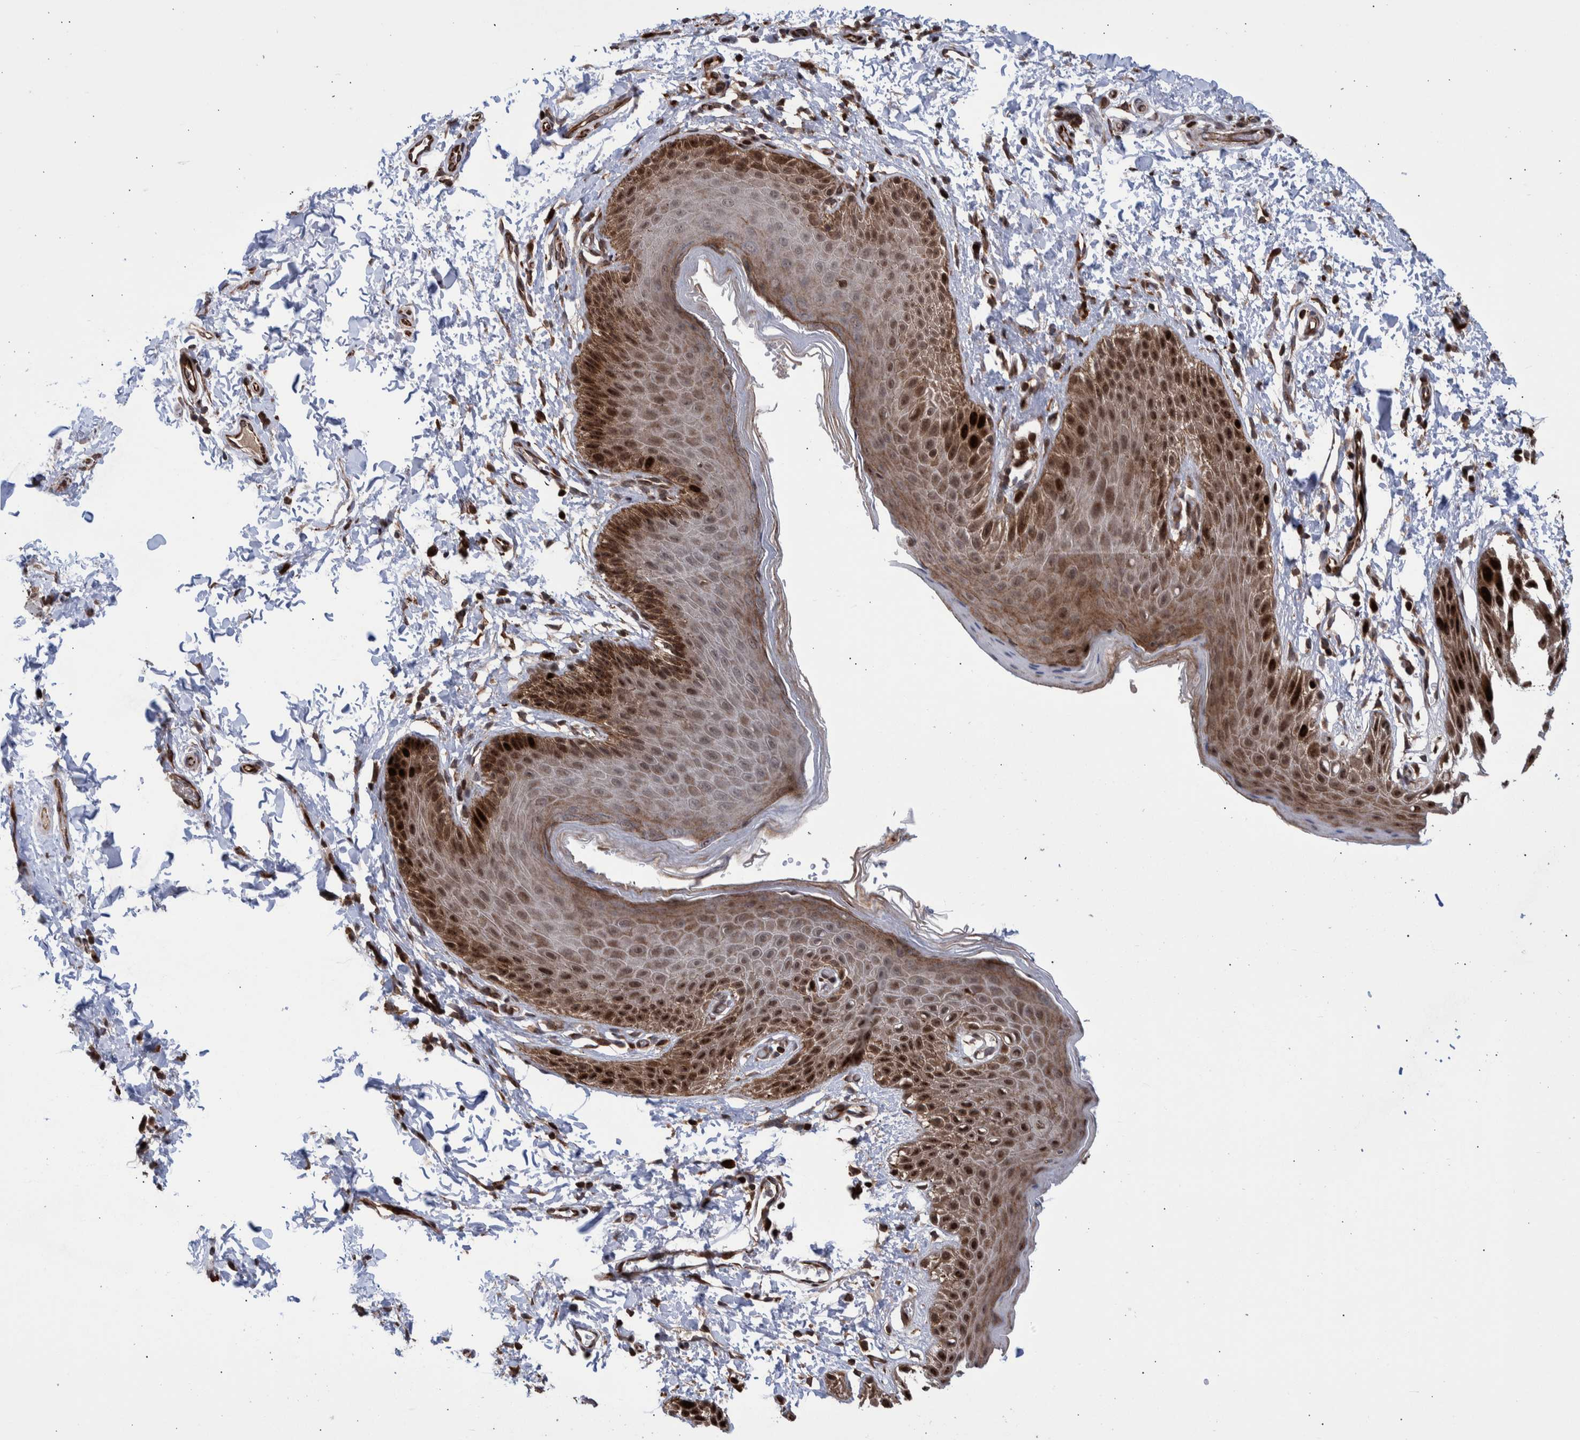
{"staining": {"intensity": "moderate", "quantity": ">75%", "location": "cytoplasmic/membranous,nuclear"}, "tissue": "skin", "cell_type": "Epidermal cells", "image_type": "normal", "snomed": [{"axis": "morphology", "description": "Normal tissue, NOS"}, {"axis": "topography", "description": "Anal"}, {"axis": "topography", "description": "Peripheral nerve tissue"}], "caption": "Moderate cytoplasmic/membranous,nuclear positivity is present in about >75% of epidermal cells in benign skin. Using DAB (3,3'-diaminobenzidine) (brown) and hematoxylin (blue) stains, captured at high magnification using brightfield microscopy.", "gene": "SHISA6", "patient": {"sex": "male", "age": 44}}